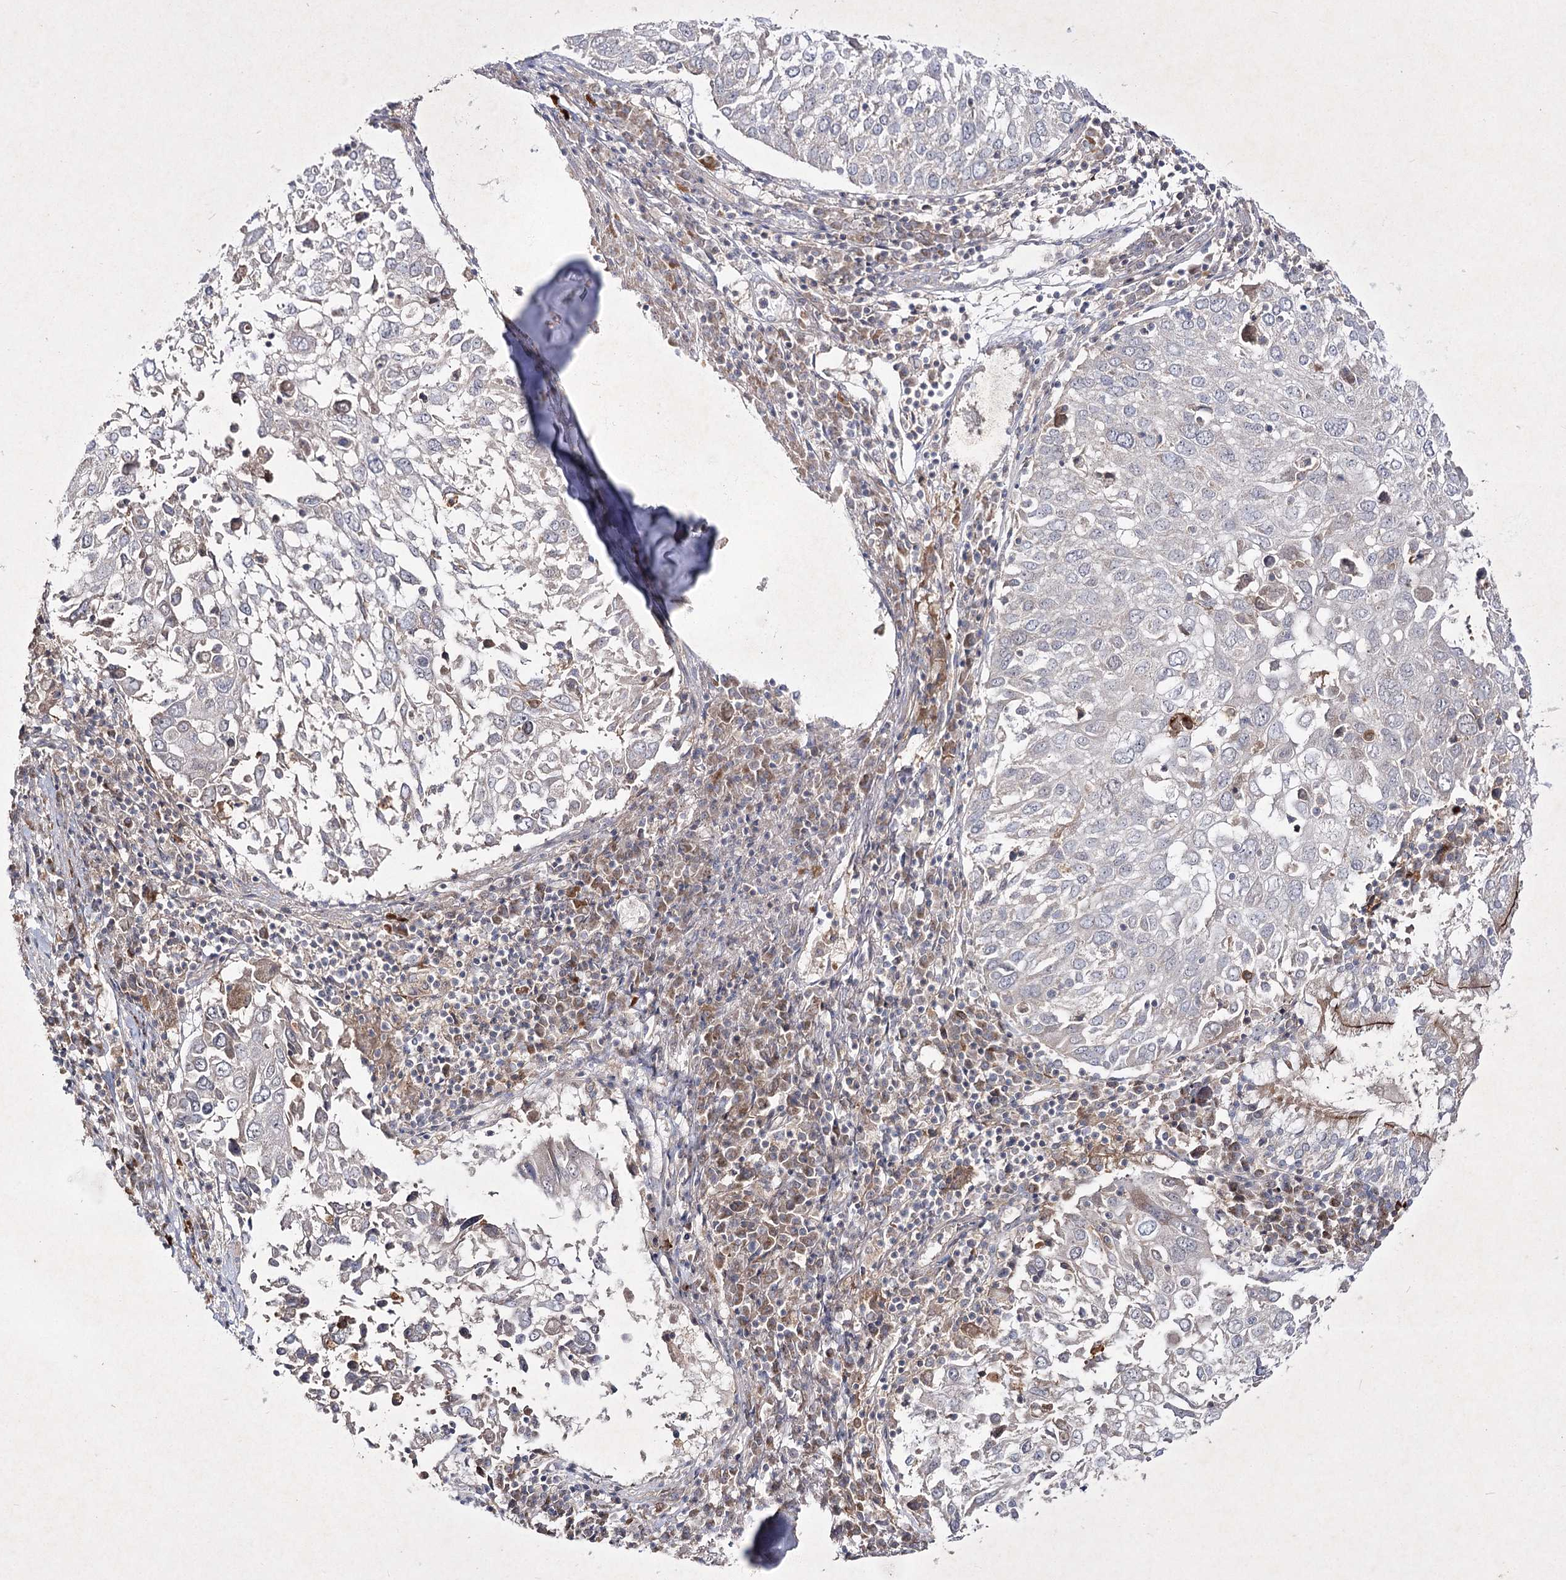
{"staining": {"intensity": "negative", "quantity": "none", "location": "none"}, "tissue": "lung cancer", "cell_type": "Tumor cells", "image_type": "cancer", "snomed": [{"axis": "morphology", "description": "Squamous cell carcinoma, NOS"}, {"axis": "topography", "description": "Lung"}], "caption": "The immunohistochemistry image has no significant positivity in tumor cells of lung cancer tissue.", "gene": "CIB2", "patient": {"sex": "male", "age": 65}}